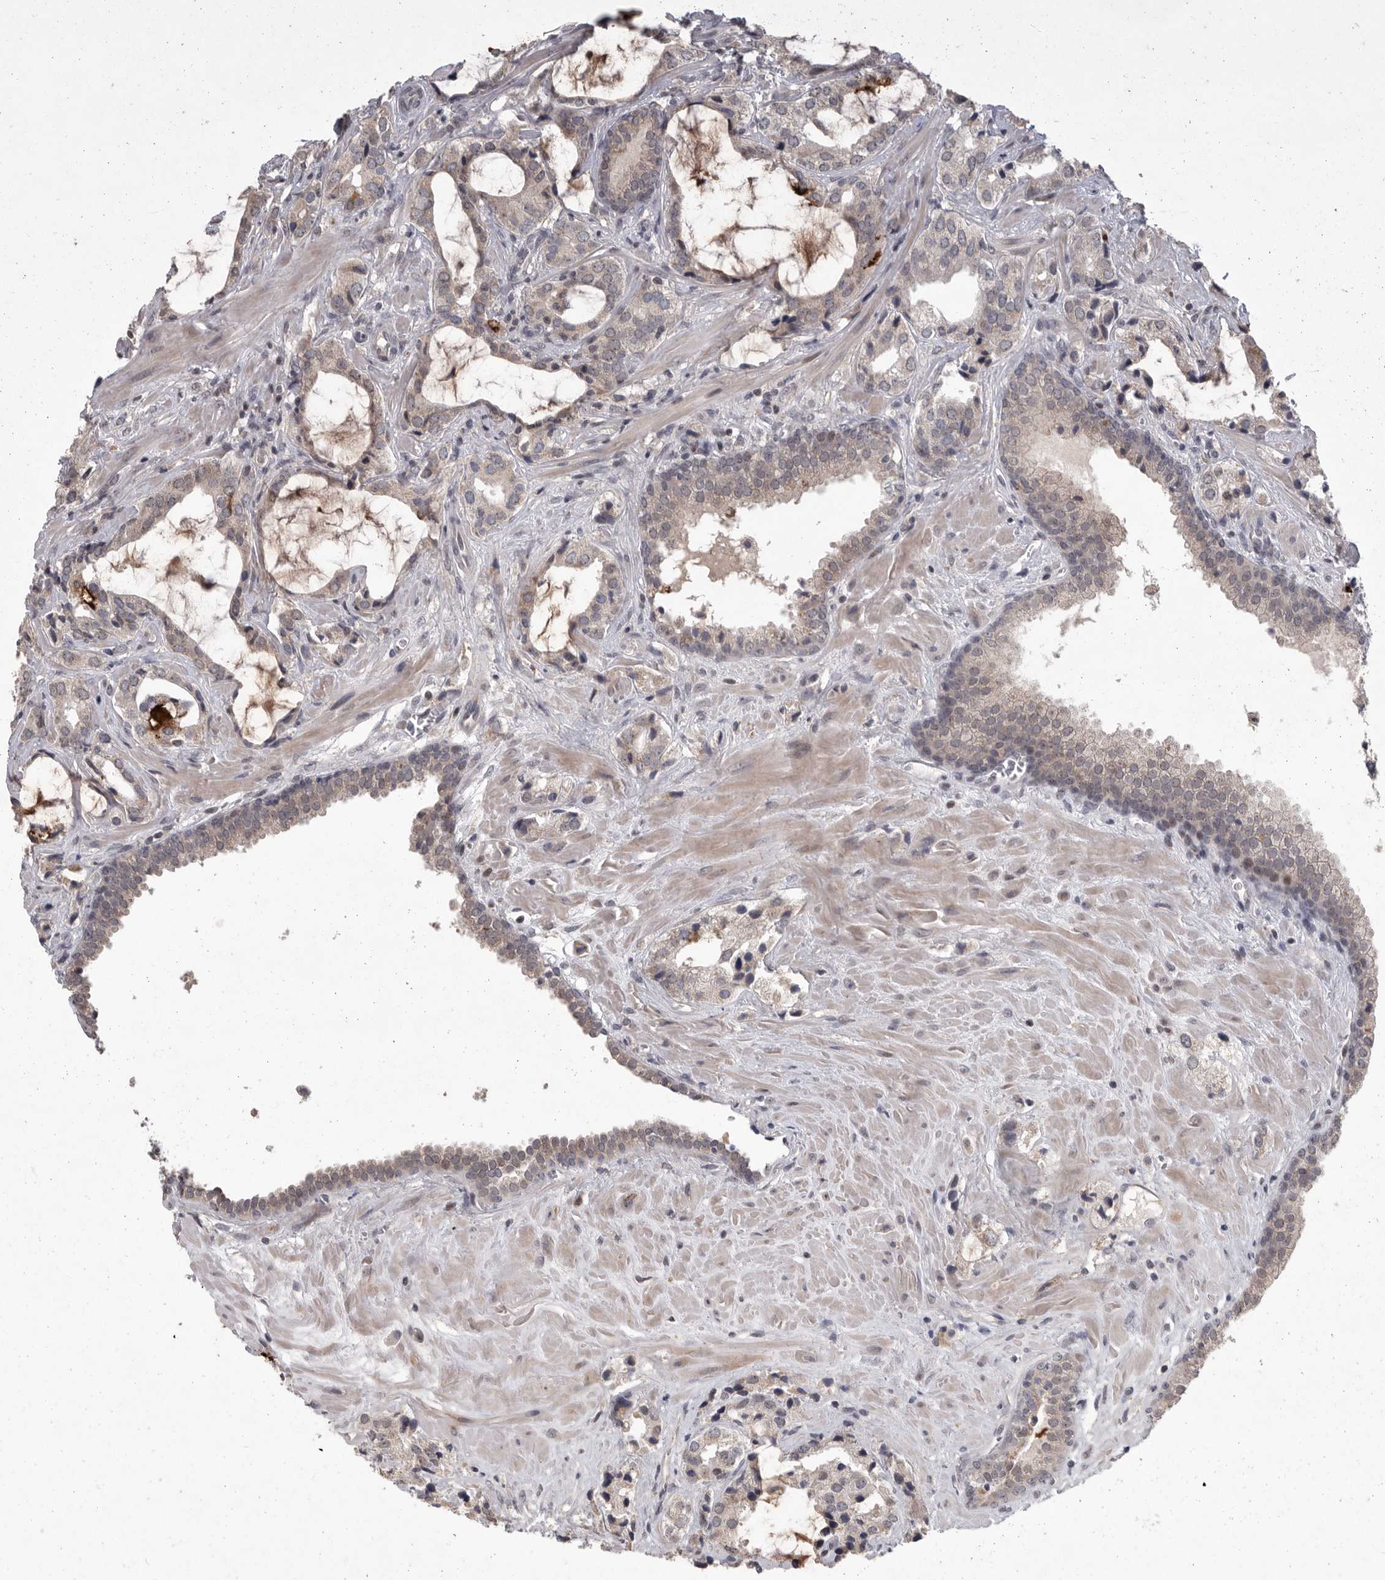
{"staining": {"intensity": "weak", "quantity": "<25%", "location": "cytoplasmic/membranous"}, "tissue": "prostate cancer", "cell_type": "Tumor cells", "image_type": "cancer", "snomed": [{"axis": "morphology", "description": "Adenocarcinoma, High grade"}, {"axis": "topography", "description": "Prostate"}], "caption": "Tumor cells show no significant protein positivity in adenocarcinoma (high-grade) (prostate).", "gene": "MAN2A1", "patient": {"sex": "male", "age": 66}}